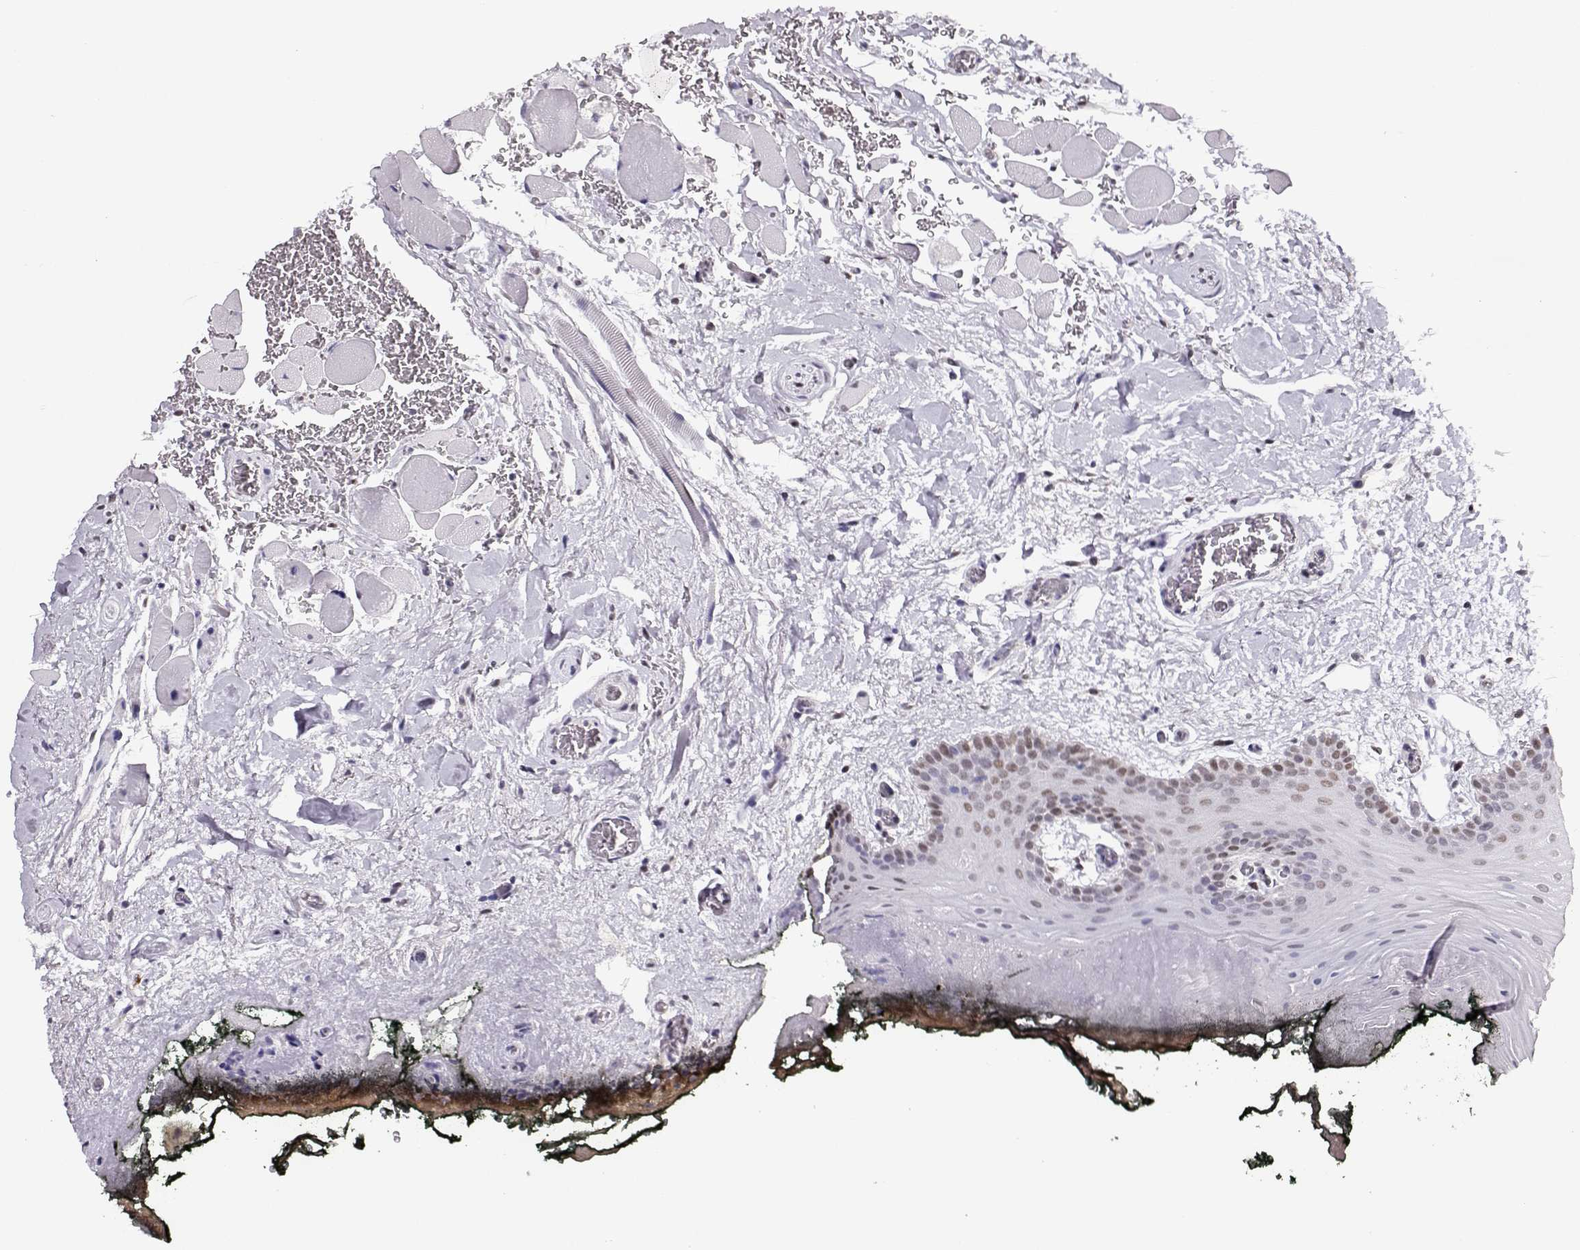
{"staining": {"intensity": "moderate", "quantity": "<25%", "location": "nuclear"}, "tissue": "oral mucosa", "cell_type": "Squamous epithelial cells", "image_type": "normal", "snomed": [{"axis": "morphology", "description": "Normal tissue, NOS"}, {"axis": "topography", "description": "Oral tissue"}, {"axis": "topography", "description": "Head-Neck"}], "caption": "Immunohistochemistry (IHC) of normal human oral mucosa exhibits low levels of moderate nuclear staining in about <25% of squamous epithelial cells.", "gene": "POLI", "patient": {"sex": "male", "age": 65}}